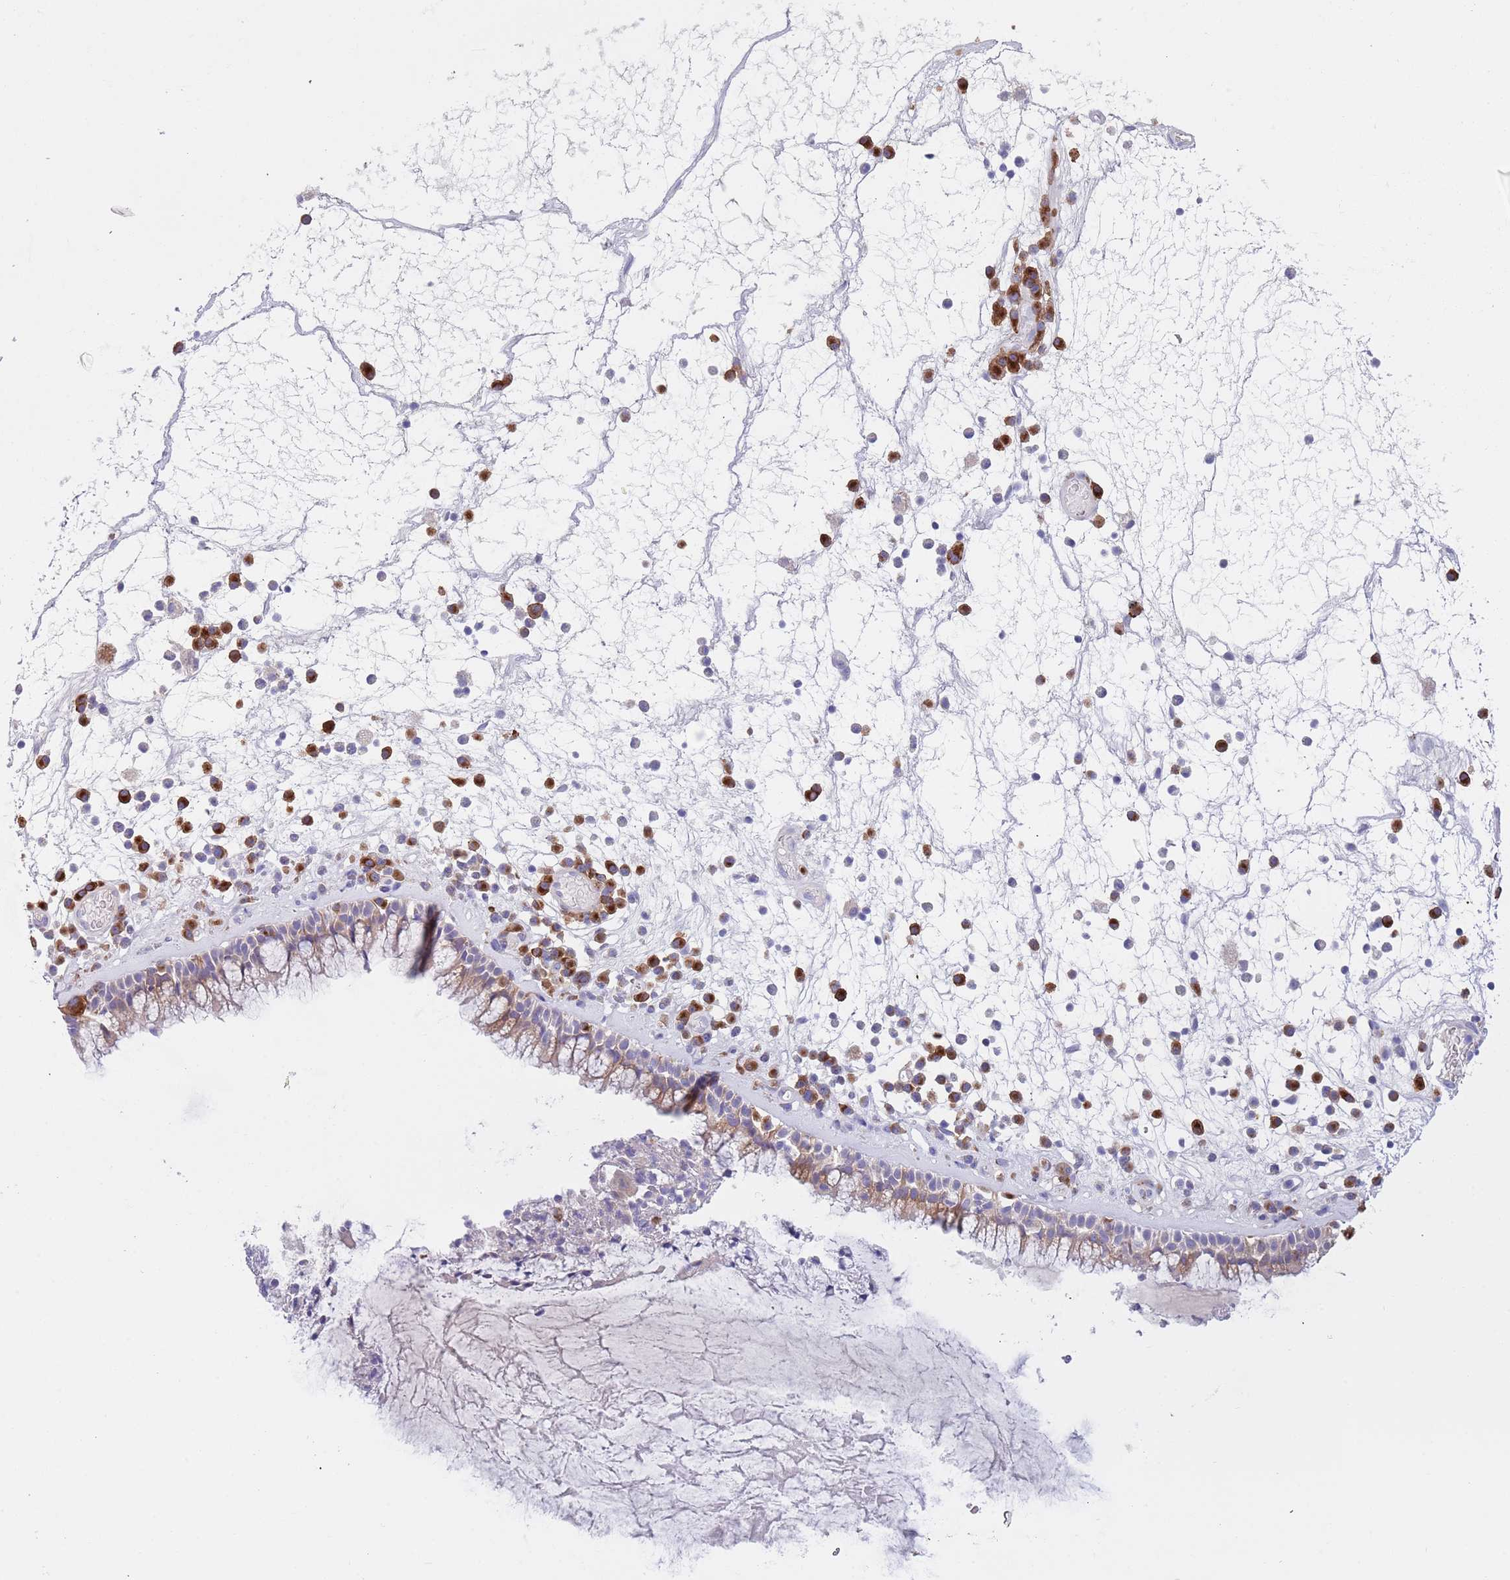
{"staining": {"intensity": "moderate", "quantity": "<25%", "location": "cytoplasmic/membranous"}, "tissue": "nasopharynx", "cell_type": "Respiratory epithelial cells", "image_type": "normal", "snomed": [{"axis": "morphology", "description": "Normal tissue, NOS"}, {"axis": "morphology", "description": "Inflammation, NOS"}, {"axis": "topography", "description": "Nasopharynx"}], "caption": "Immunohistochemistry (IHC) image of unremarkable nasopharynx: nasopharynx stained using IHC exhibits low levels of moderate protein expression localized specifically in the cytoplasmic/membranous of respiratory epithelial cells, appearing as a cytoplasmic/membranous brown color.", "gene": "TYW1B", "patient": {"sex": "male", "age": 70}}